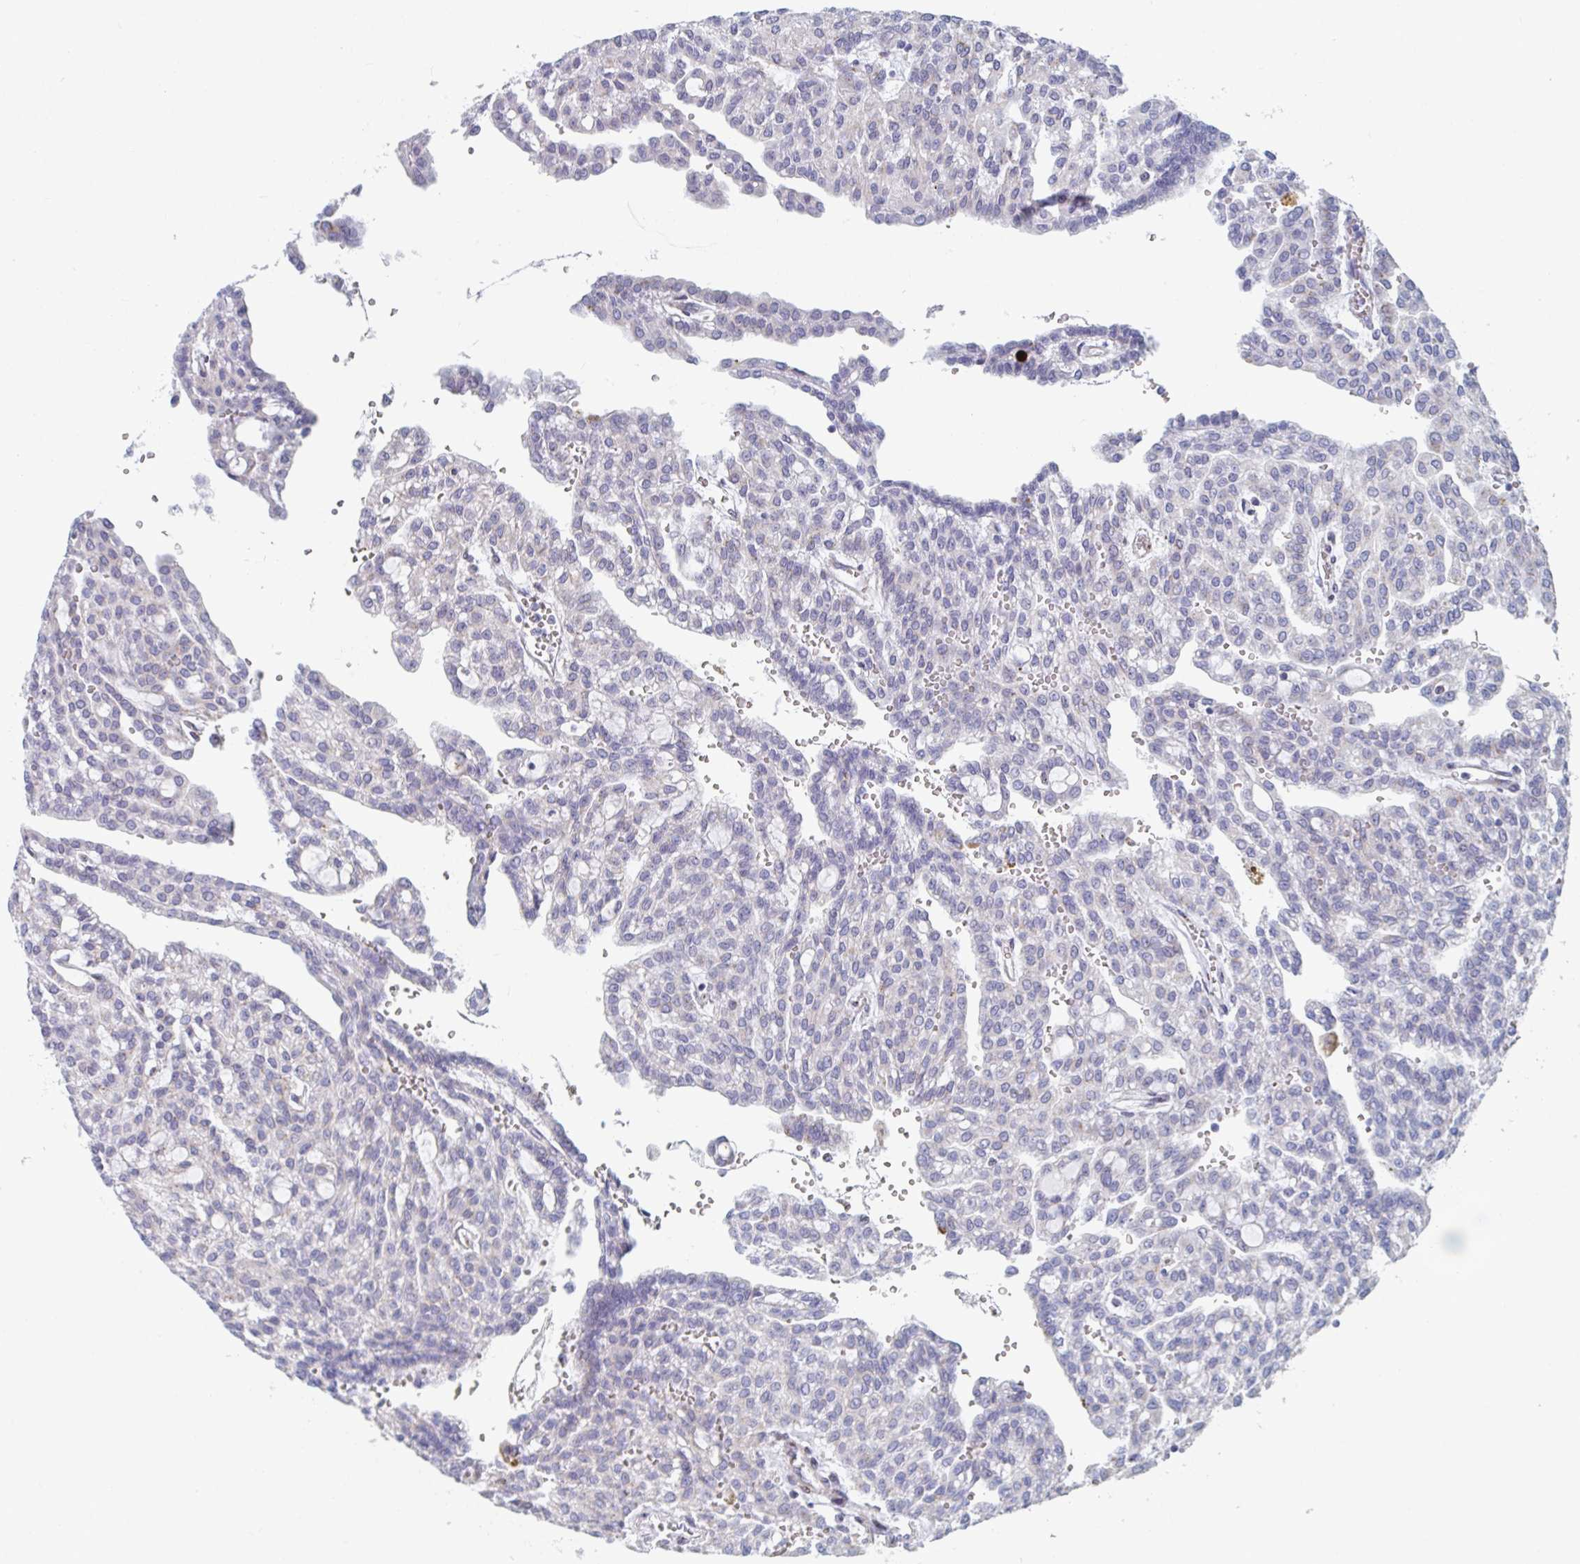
{"staining": {"intensity": "moderate", "quantity": "<25%", "location": "cytoplasmic/membranous"}, "tissue": "renal cancer", "cell_type": "Tumor cells", "image_type": "cancer", "snomed": [{"axis": "morphology", "description": "Adenocarcinoma, NOS"}, {"axis": "topography", "description": "Kidney"}], "caption": "The photomicrograph demonstrates a brown stain indicating the presence of a protein in the cytoplasmic/membranous of tumor cells in renal cancer.", "gene": "PSMG1", "patient": {"sex": "male", "age": 63}}